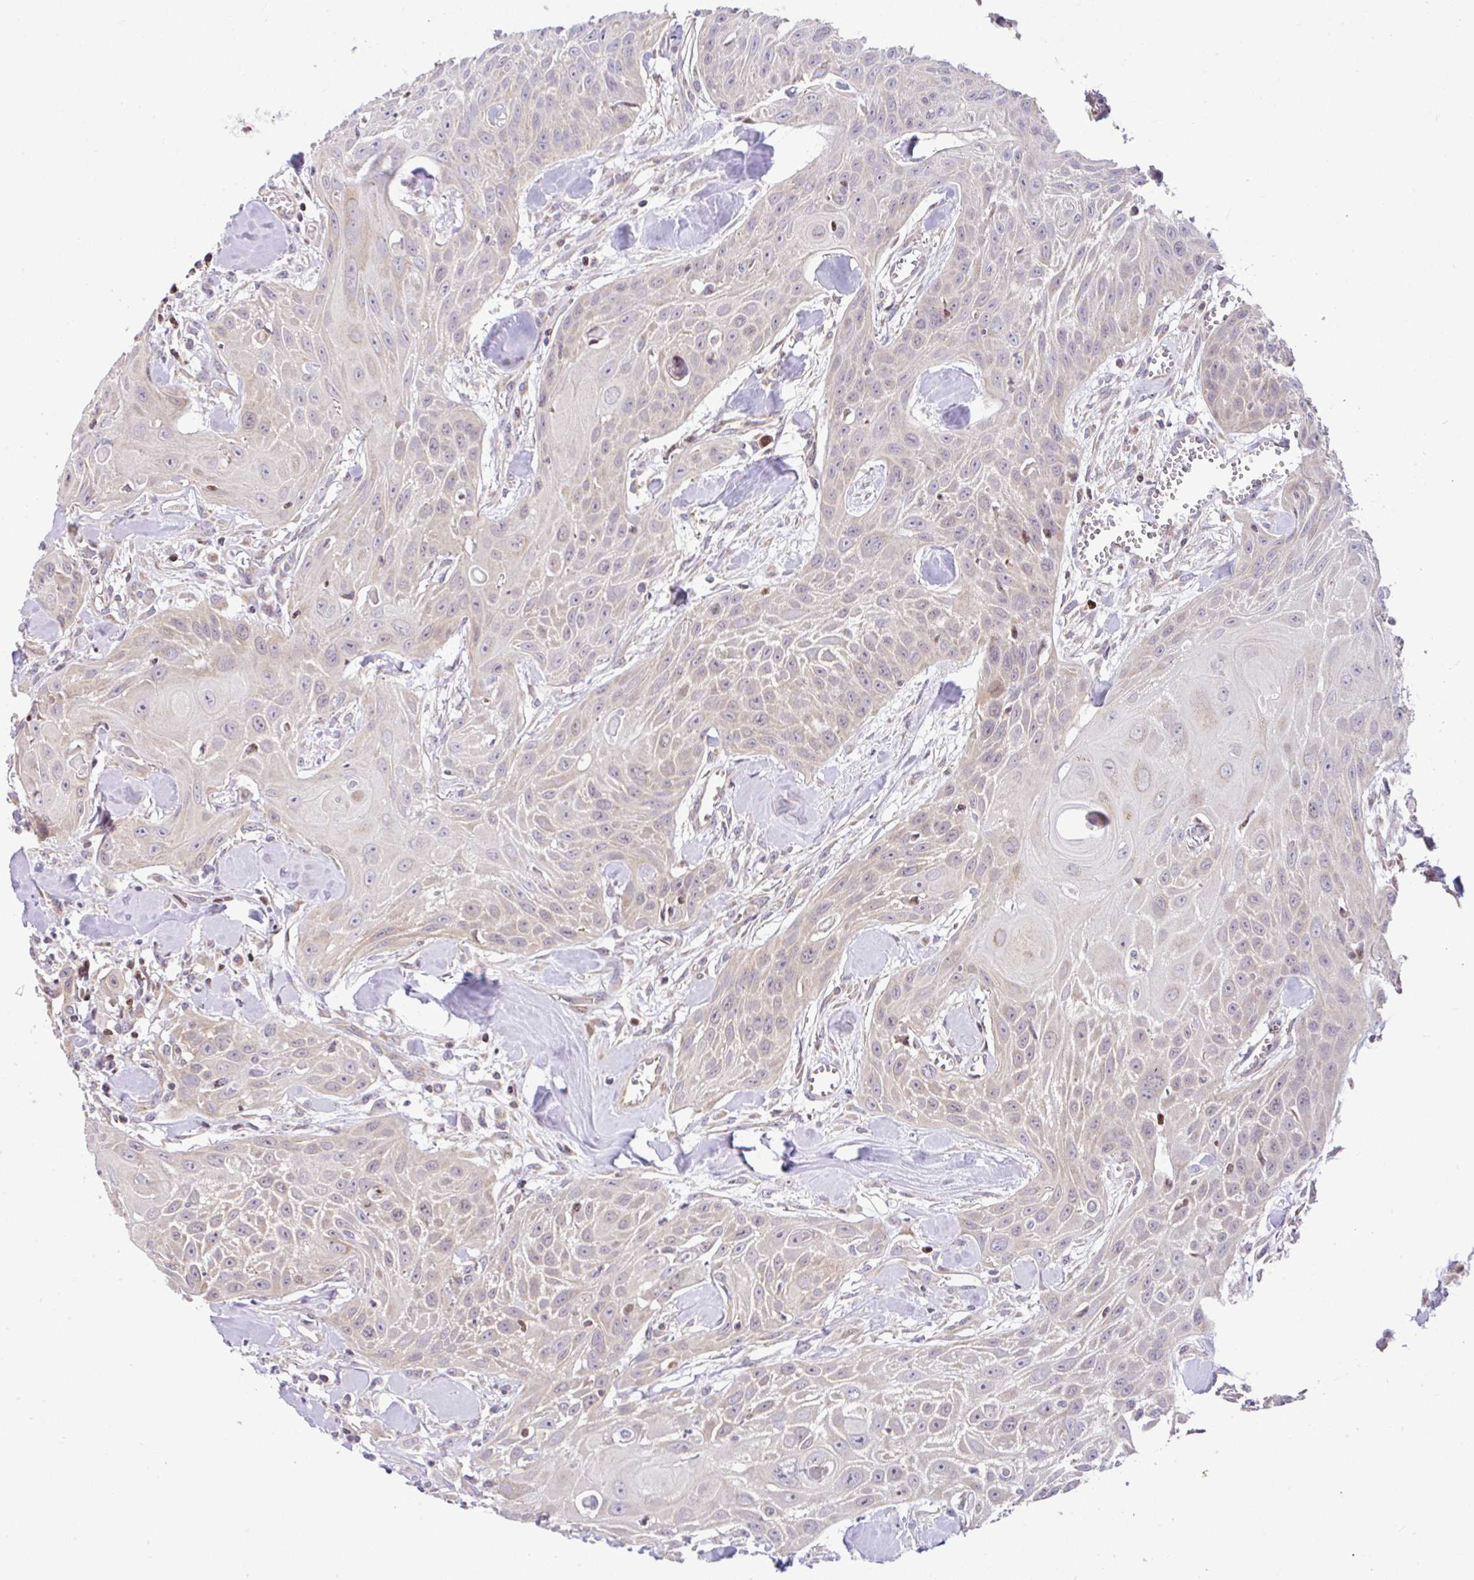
{"staining": {"intensity": "weak", "quantity": "<25%", "location": "cytoplasmic/membranous"}, "tissue": "head and neck cancer", "cell_type": "Tumor cells", "image_type": "cancer", "snomed": [{"axis": "morphology", "description": "Squamous cell carcinoma, NOS"}, {"axis": "topography", "description": "Lymph node"}, {"axis": "topography", "description": "Salivary gland"}, {"axis": "topography", "description": "Head-Neck"}], "caption": "High magnification brightfield microscopy of head and neck cancer (squamous cell carcinoma) stained with DAB (brown) and counterstained with hematoxylin (blue): tumor cells show no significant staining. (DAB (3,3'-diaminobenzidine) IHC, high magnification).", "gene": "FIGNL1", "patient": {"sex": "female", "age": 74}}